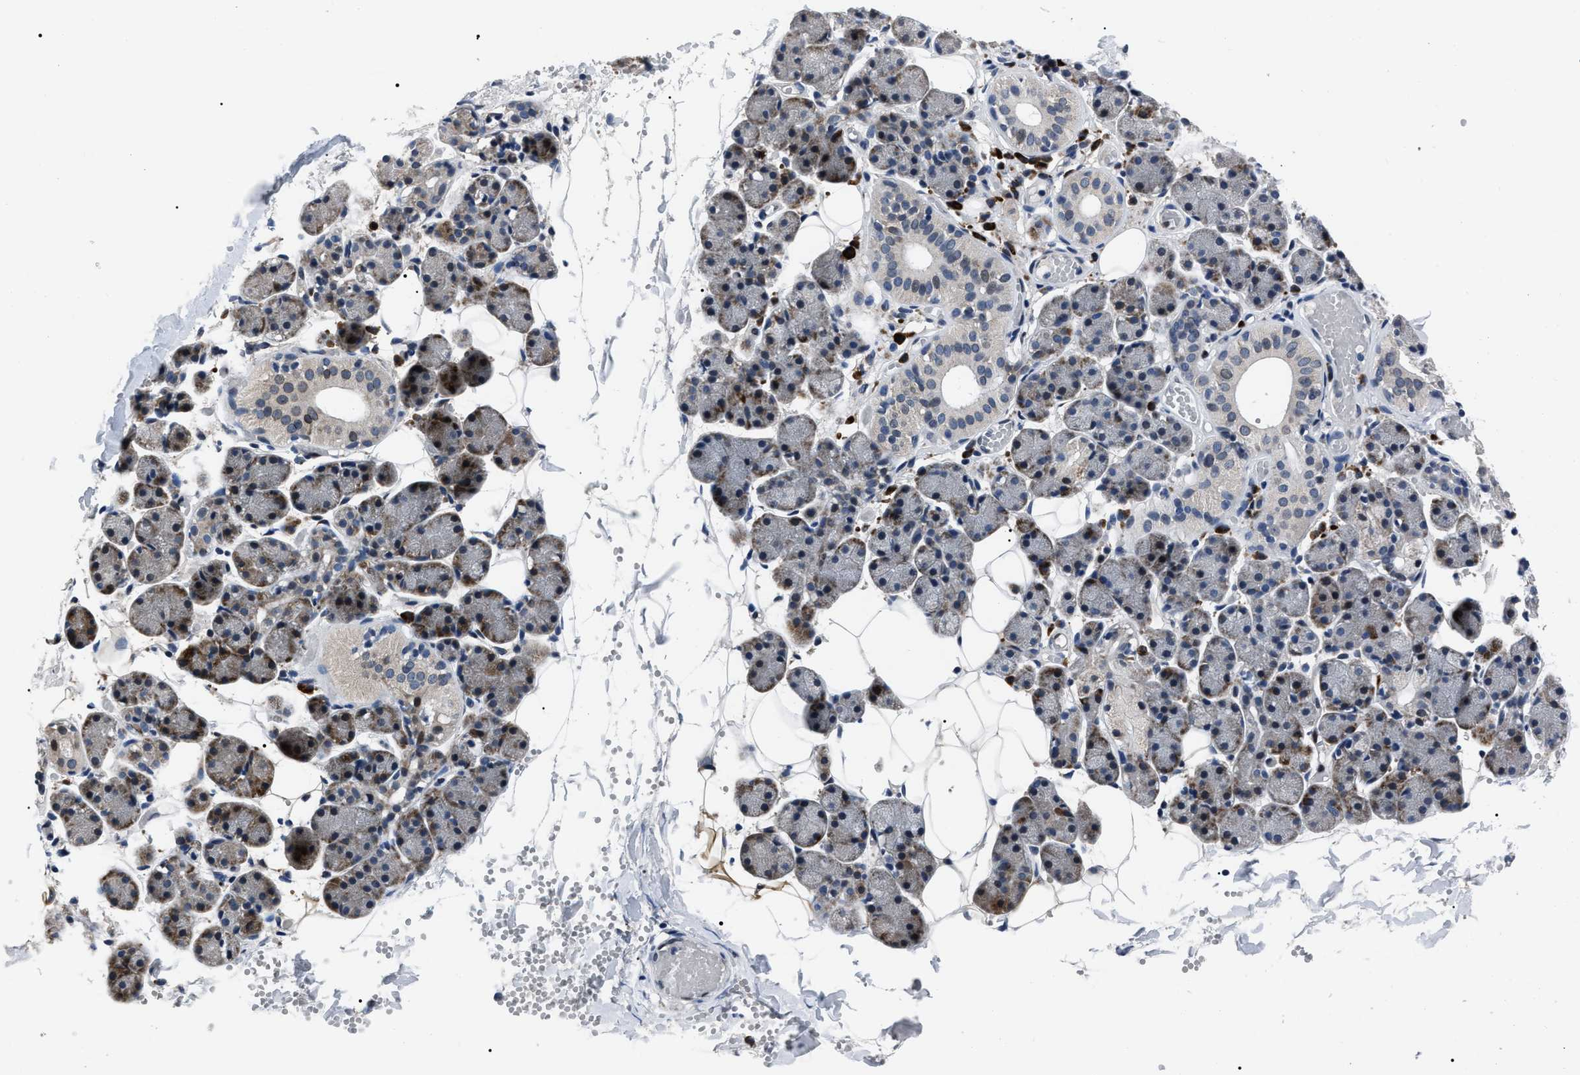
{"staining": {"intensity": "moderate", "quantity": "25%-75%", "location": "cytoplasmic/membranous"}, "tissue": "salivary gland", "cell_type": "Glandular cells", "image_type": "normal", "snomed": [{"axis": "morphology", "description": "Normal tissue, NOS"}, {"axis": "topography", "description": "Salivary gland"}], "caption": "DAB (3,3'-diaminobenzidine) immunohistochemical staining of normal salivary gland demonstrates moderate cytoplasmic/membranous protein expression in approximately 25%-75% of glandular cells.", "gene": "LRRC14", "patient": {"sex": "female", "age": 33}}